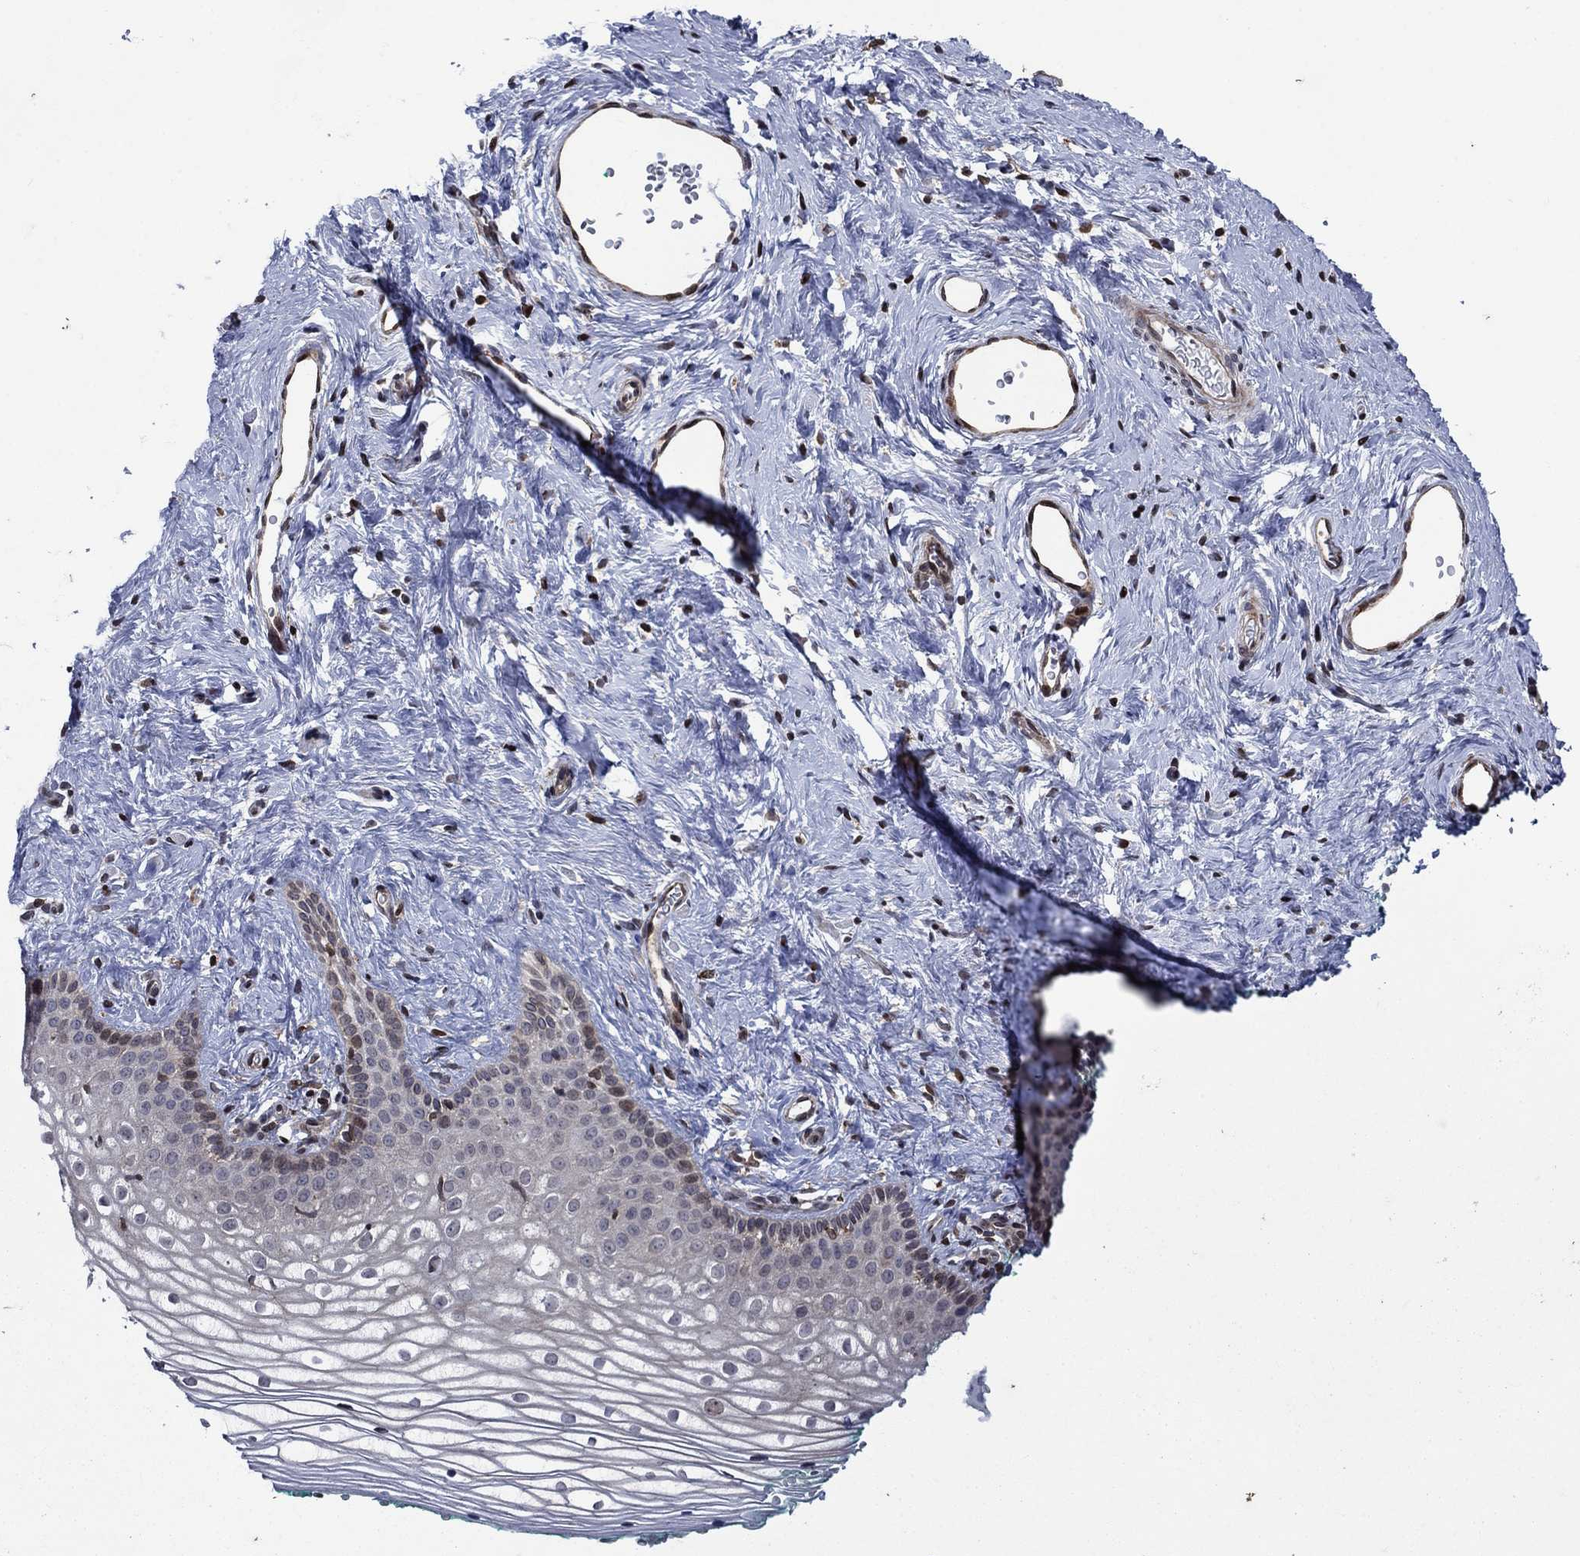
{"staining": {"intensity": "weak", "quantity": "25%-75%", "location": "cytoplasmic/membranous"}, "tissue": "vagina", "cell_type": "Squamous epithelial cells", "image_type": "normal", "snomed": [{"axis": "morphology", "description": "Normal tissue, NOS"}, {"axis": "topography", "description": "Vagina"}], "caption": "Brown immunohistochemical staining in benign vagina demonstrates weak cytoplasmic/membranous expression in about 25%-75% of squamous epithelial cells.", "gene": "DHRS7", "patient": {"sex": "female", "age": 36}}